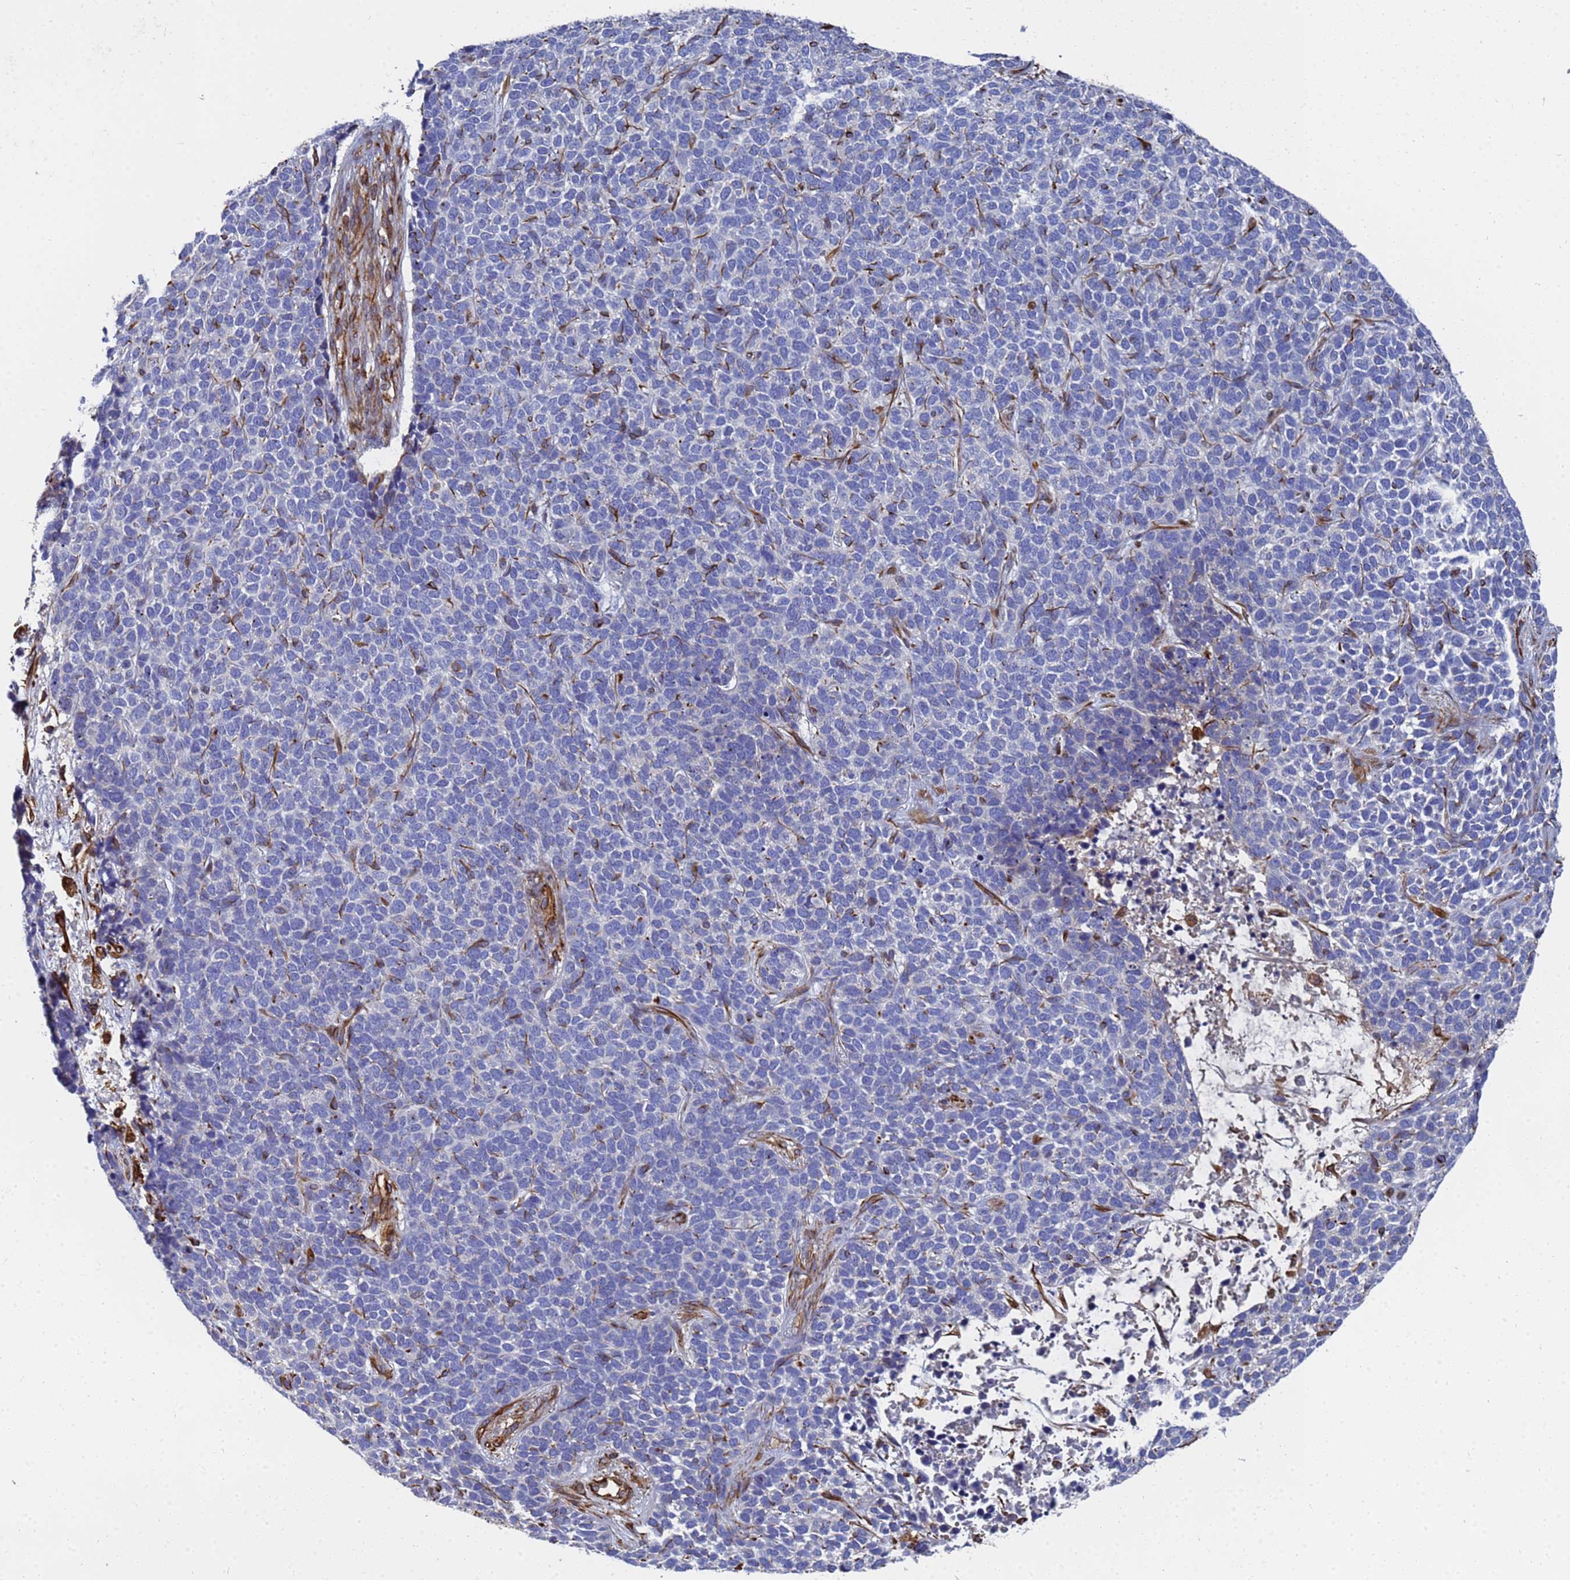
{"staining": {"intensity": "negative", "quantity": "none", "location": "none"}, "tissue": "skin cancer", "cell_type": "Tumor cells", "image_type": "cancer", "snomed": [{"axis": "morphology", "description": "Basal cell carcinoma"}, {"axis": "topography", "description": "Skin"}], "caption": "An immunohistochemistry (IHC) micrograph of skin cancer (basal cell carcinoma) is shown. There is no staining in tumor cells of skin cancer (basal cell carcinoma).", "gene": "SYT13", "patient": {"sex": "female", "age": 84}}